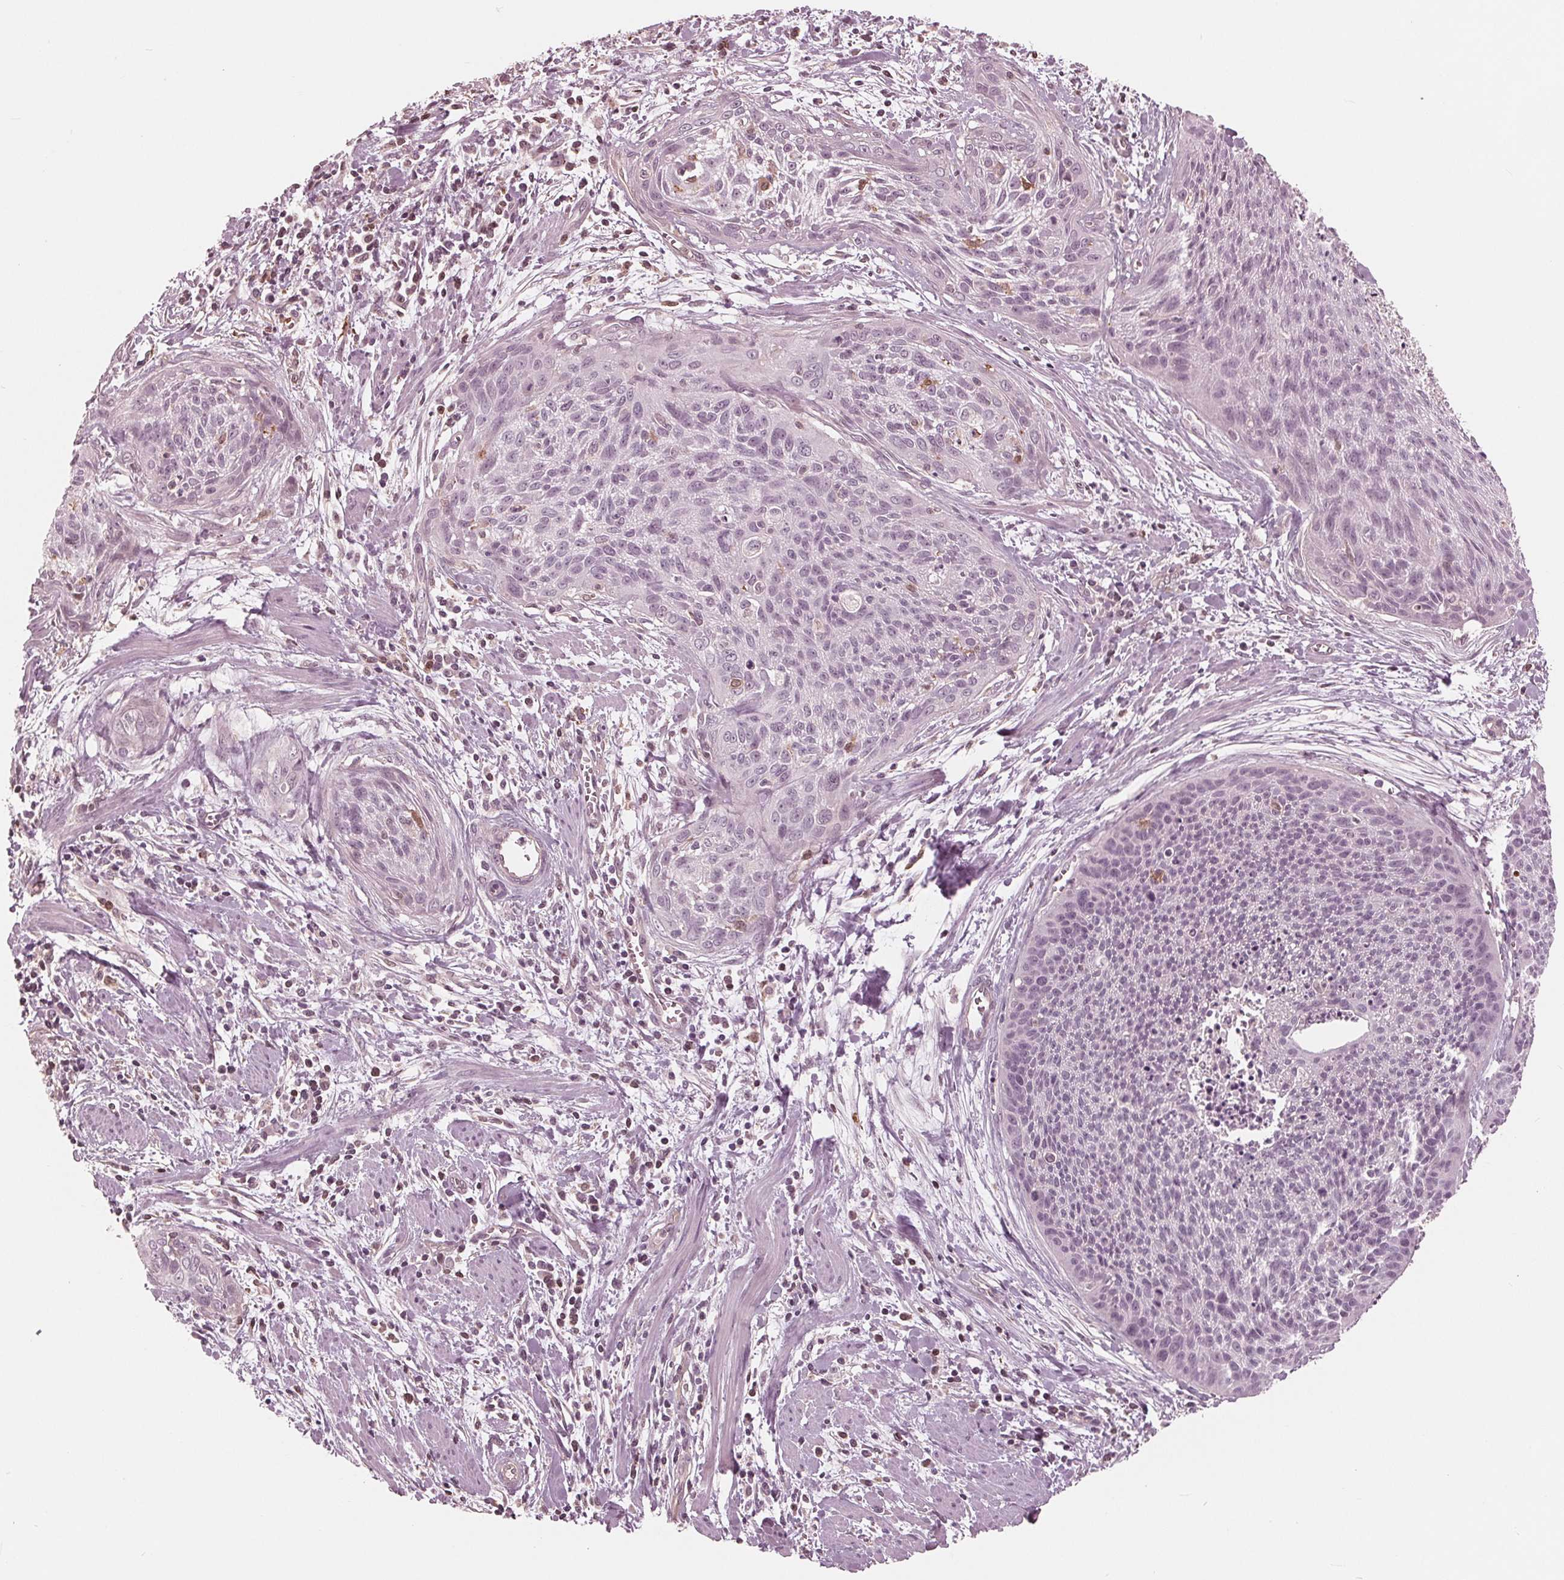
{"staining": {"intensity": "negative", "quantity": "none", "location": "none"}, "tissue": "cervical cancer", "cell_type": "Tumor cells", "image_type": "cancer", "snomed": [{"axis": "morphology", "description": "Squamous cell carcinoma, NOS"}, {"axis": "topography", "description": "Cervix"}], "caption": "Tumor cells are negative for protein expression in human cervical cancer.", "gene": "ING3", "patient": {"sex": "female", "age": 55}}